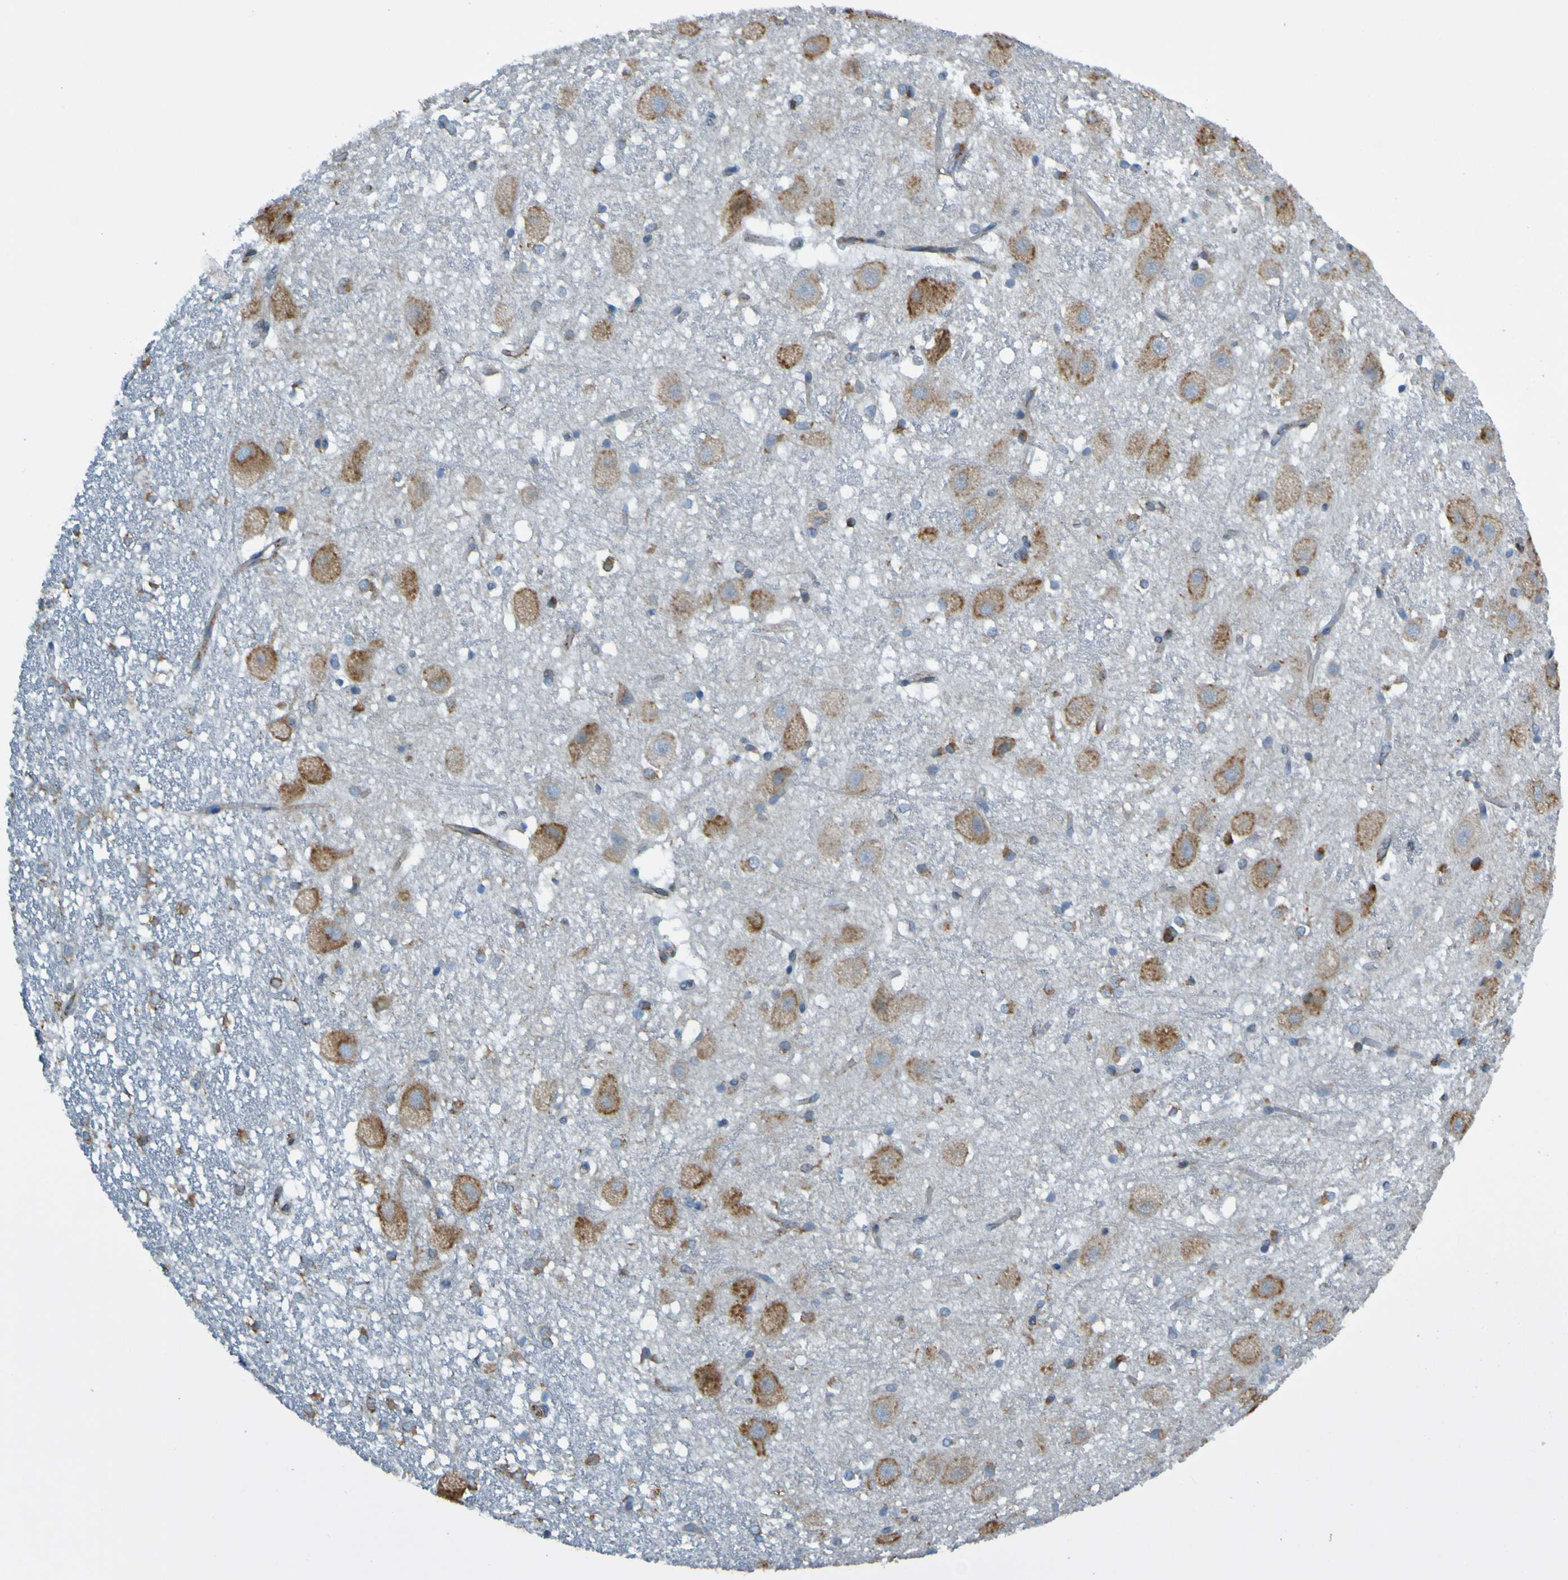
{"staining": {"intensity": "negative", "quantity": "none", "location": "none"}, "tissue": "hippocampus", "cell_type": "Glial cells", "image_type": "normal", "snomed": [{"axis": "morphology", "description": "Normal tissue, NOS"}, {"axis": "topography", "description": "Hippocampus"}], "caption": "This is an IHC histopathology image of unremarkable human hippocampus. There is no staining in glial cells.", "gene": "SSR1", "patient": {"sex": "female", "age": 19}}